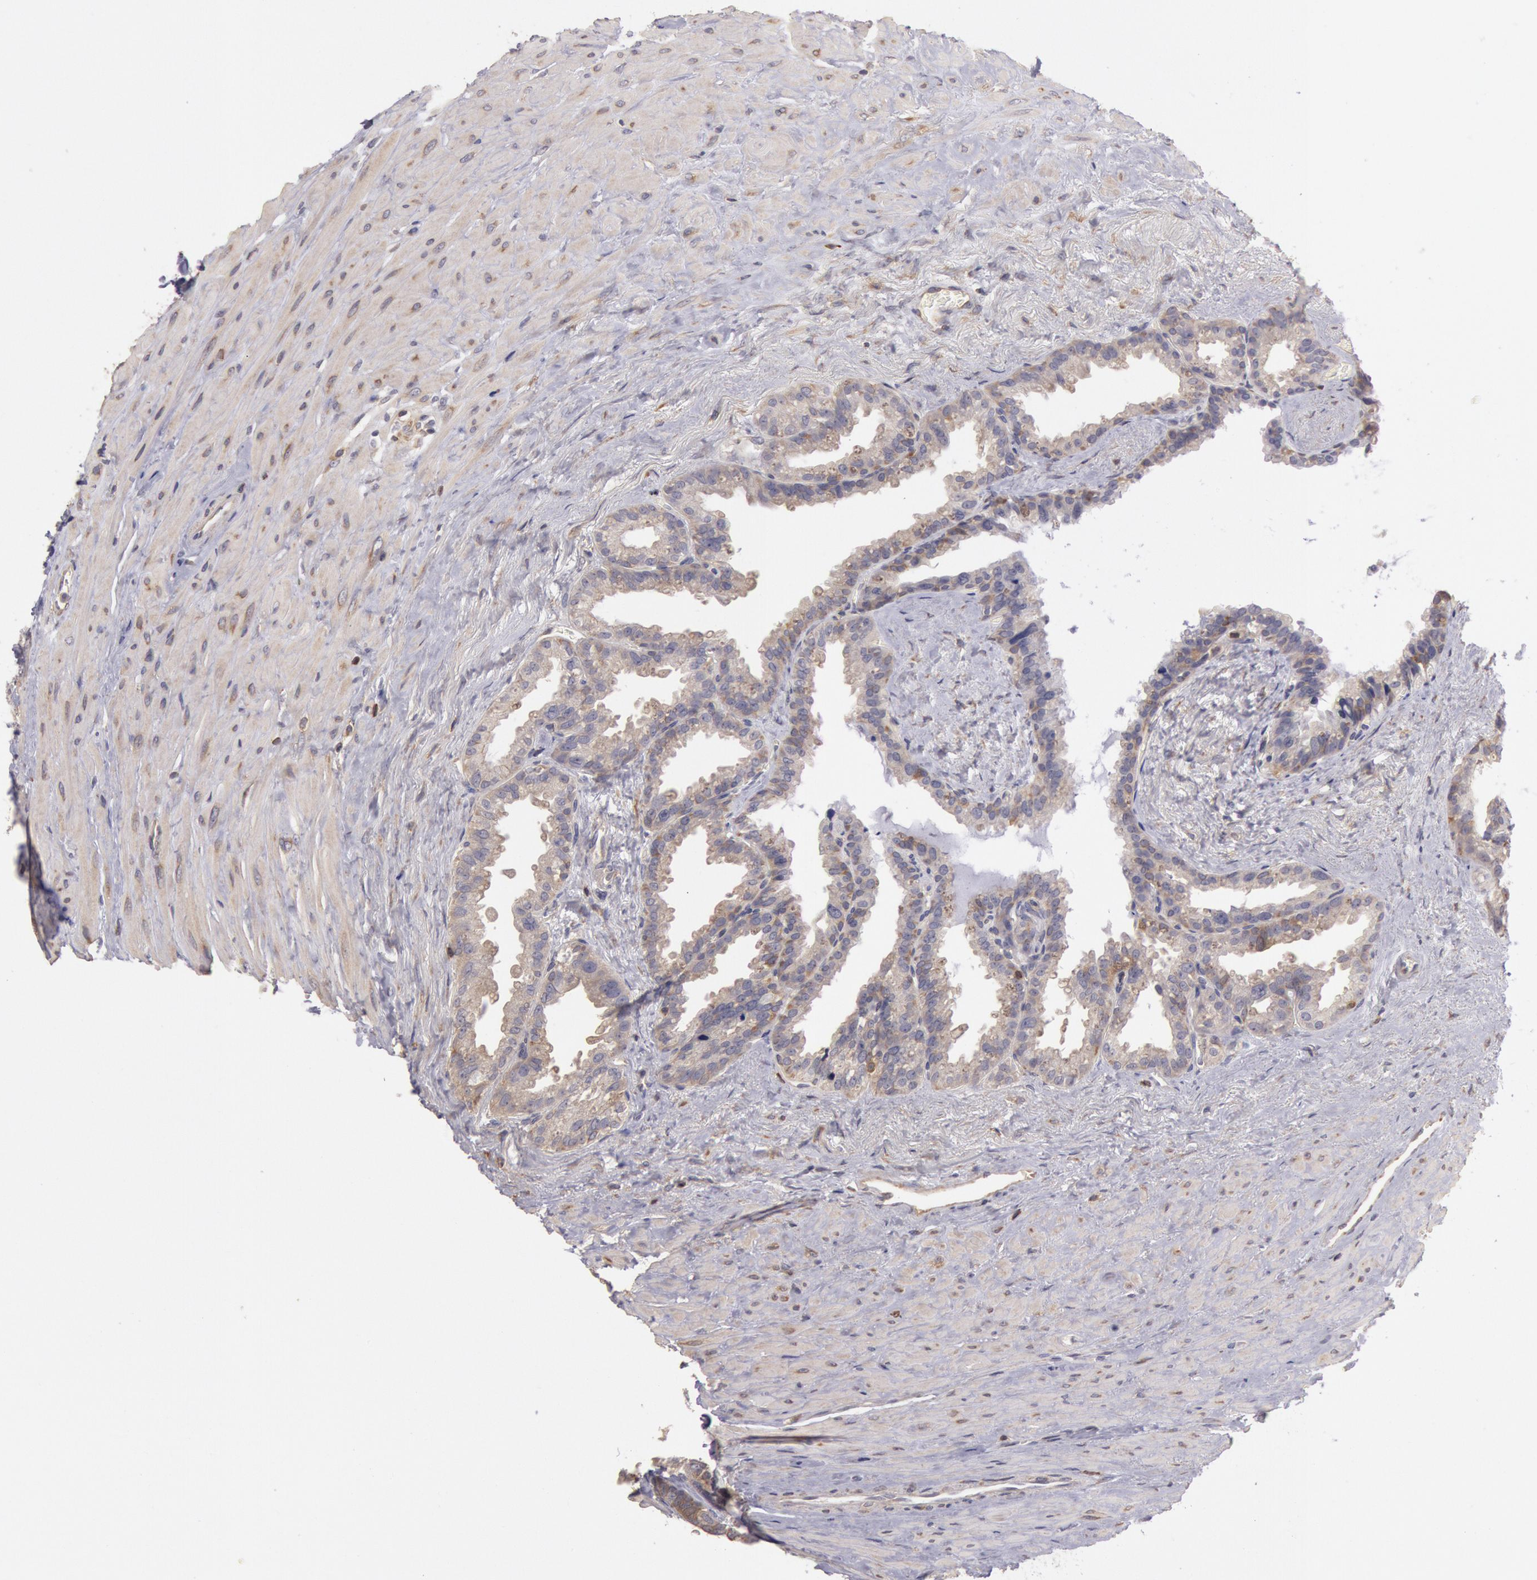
{"staining": {"intensity": "moderate", "quantity": ">75%", "location": "cytoplasmic/membranous"}, "tissue": "seminal vesicle", "cell_type": "Glandular cells", "image_type": "normal", "snomed": [{"axis": "morphology", "description": "Normal tissue, NOS"}, {"axis": "topography", "description": "Prostate"}, {"axis": "topography", "description": "Seminal veicle"}], "caption": "A brown stain highlights moderate cytoplasmic/membranous expression of a protein in glandular cells of unremarkable seminal vesicle.", "gene": "NMT2", "patient": {"sex": "male", "age": 63}}